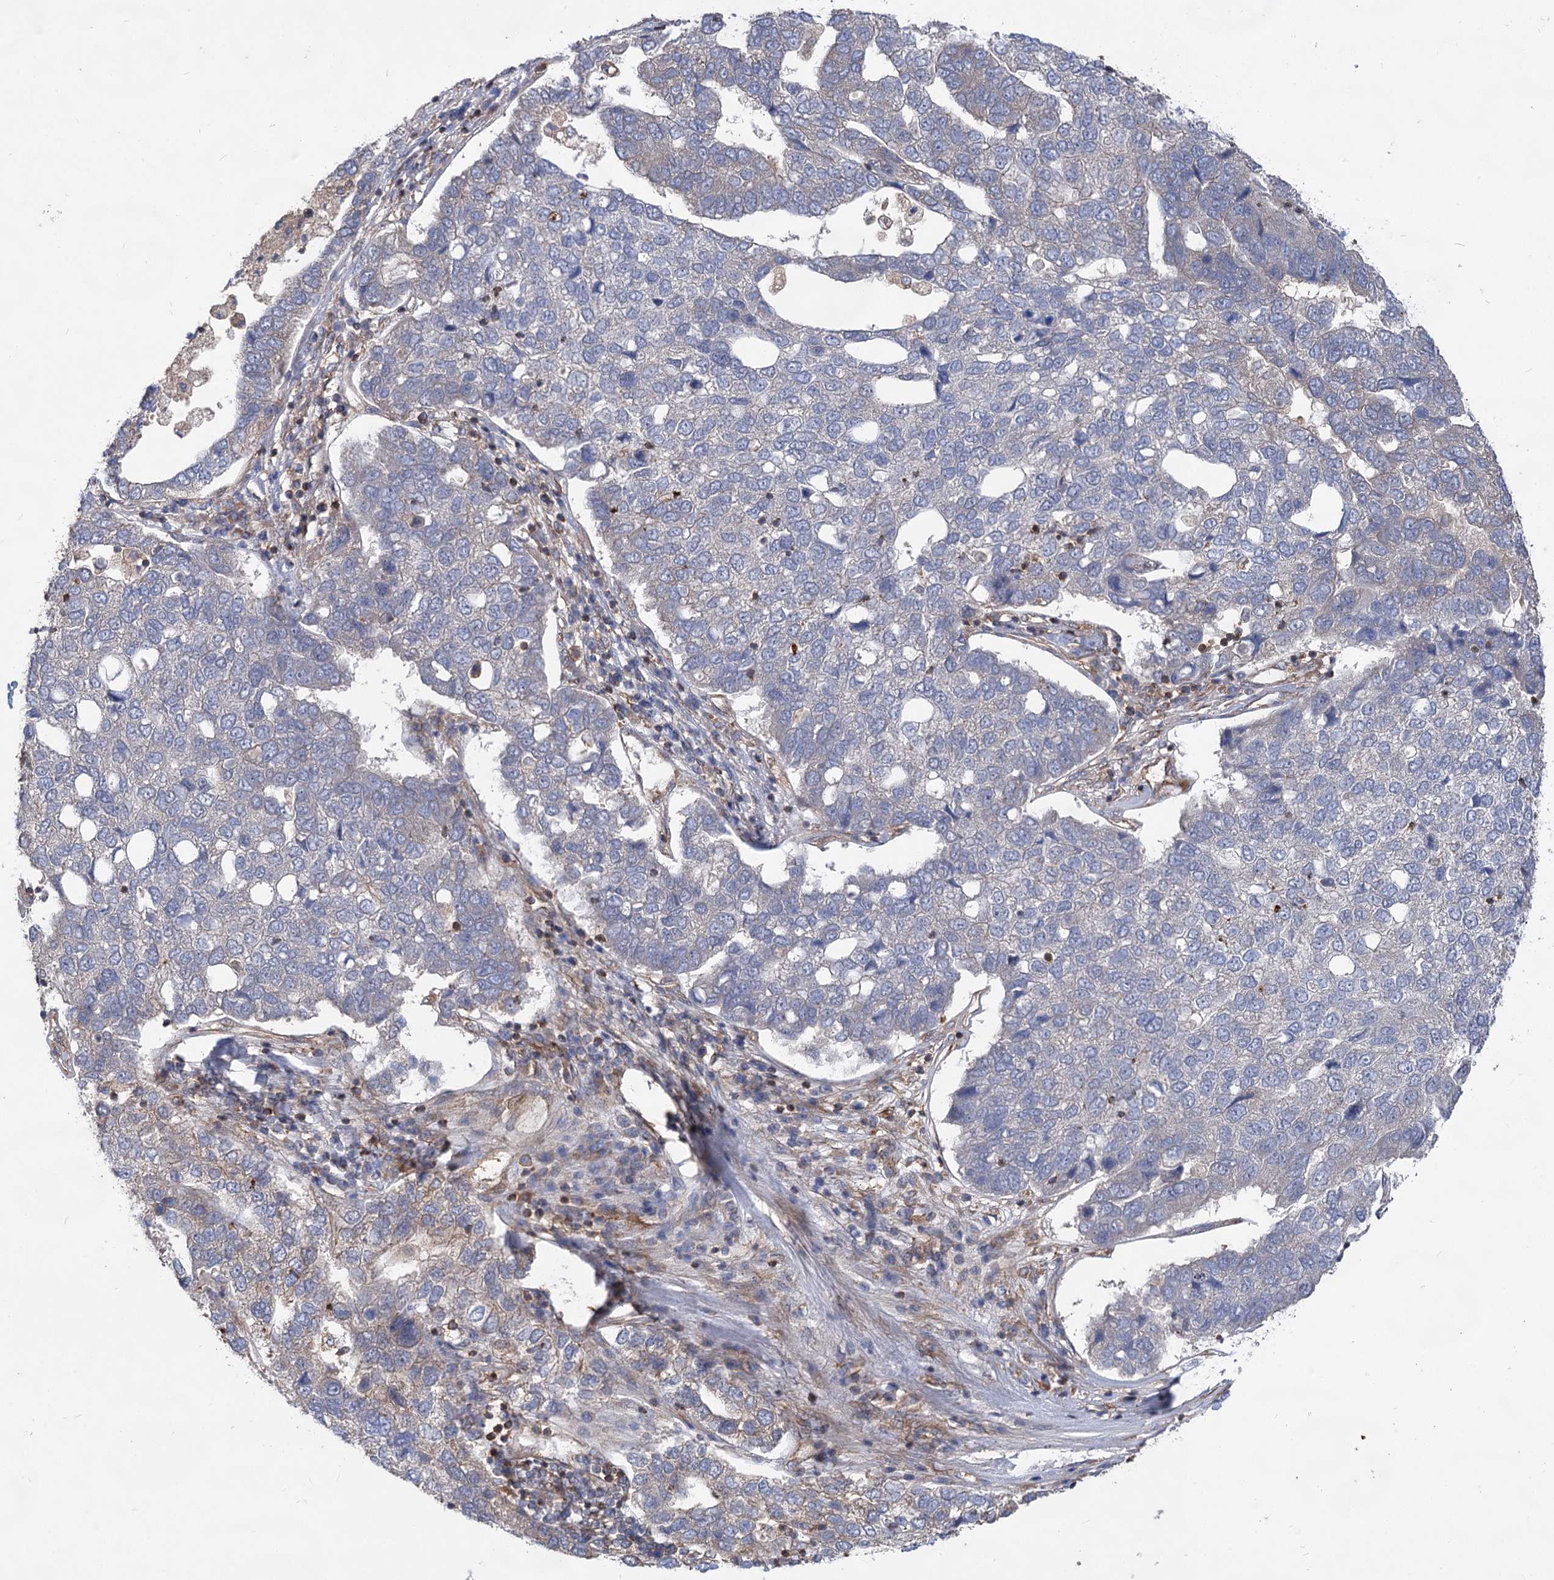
{"staining": {"intensity": "negative", "quantity": "none", "location": "none"}, "tissue": "pancreatic cancer", "cell_type": "Tumor cells", "image_type": "cancer", "snomed": [{"axis": "morphology", "description": "Adenocarcinoma, NOS"}, {"axis": "topography", "description": "Pancreas"}], "caption": "Tumor cells are negative for protein expression in human adenocarcinoma (pancreatic). (Stains: DAB immunohistochemistry (IHC) with hematoxylin counter stain, Microscopy: brightfield microscopy at high magnification).", "gene": "PACS1", "patient": {"sex": "female", "age": 61}}